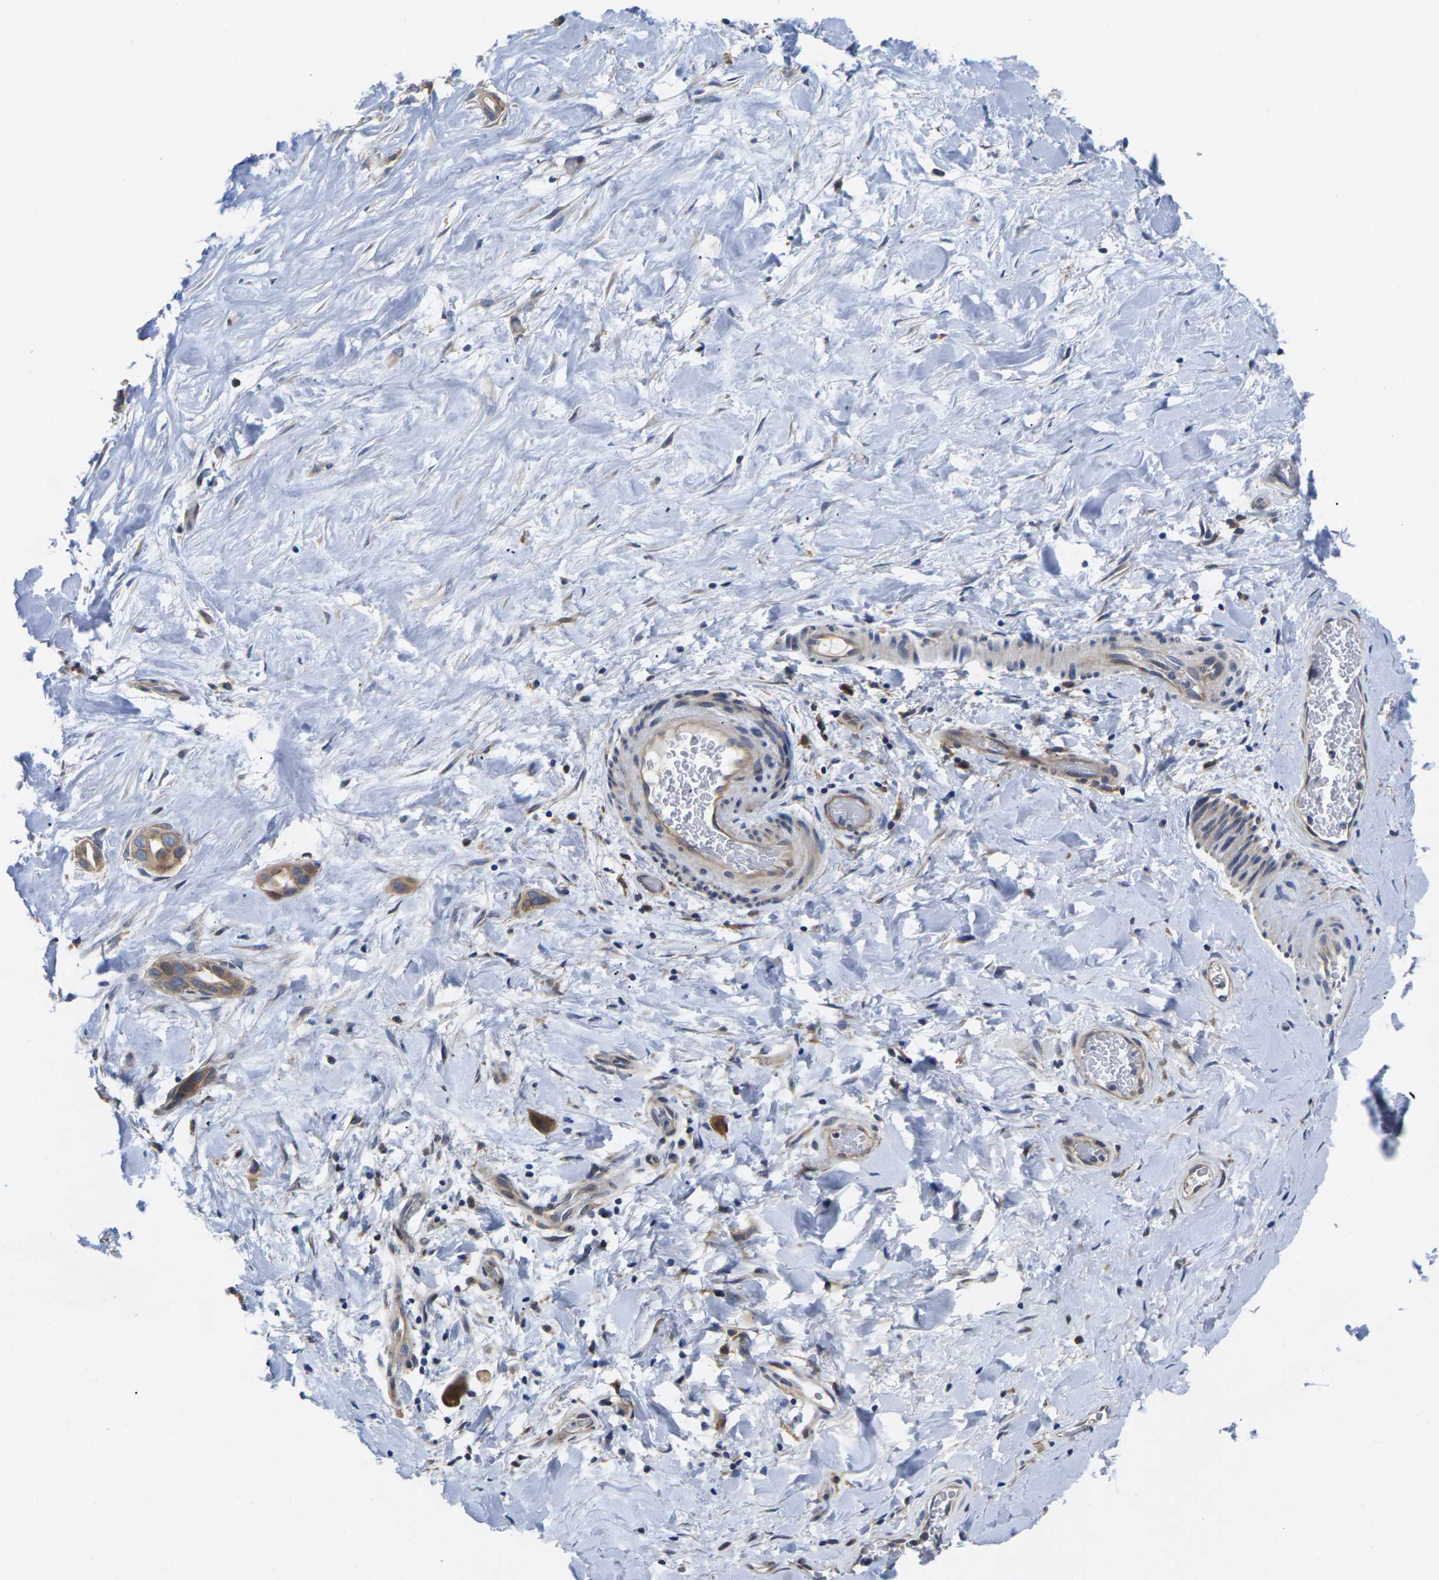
{"staining": {"intensity": "moderate", "quantity": ">75%", "location": "cytoplasmic/membranous"}, "tissue": "liver cancer", "cell_type": "Tumor cells", "image_type": "cancer", "snomed": [{"axis": "morphology", "description": "Cholangiocarcinoma"}, {"axis": "topography", "description": "Liver"}], "caption": "A brown stain highlights moderate cytoplasmic/membranous positivity of a protein in human liver cholangiocarcinoma tumor cells.", "gene": "SCNN1A", "patient": {"sex": "female", "age": 65}}